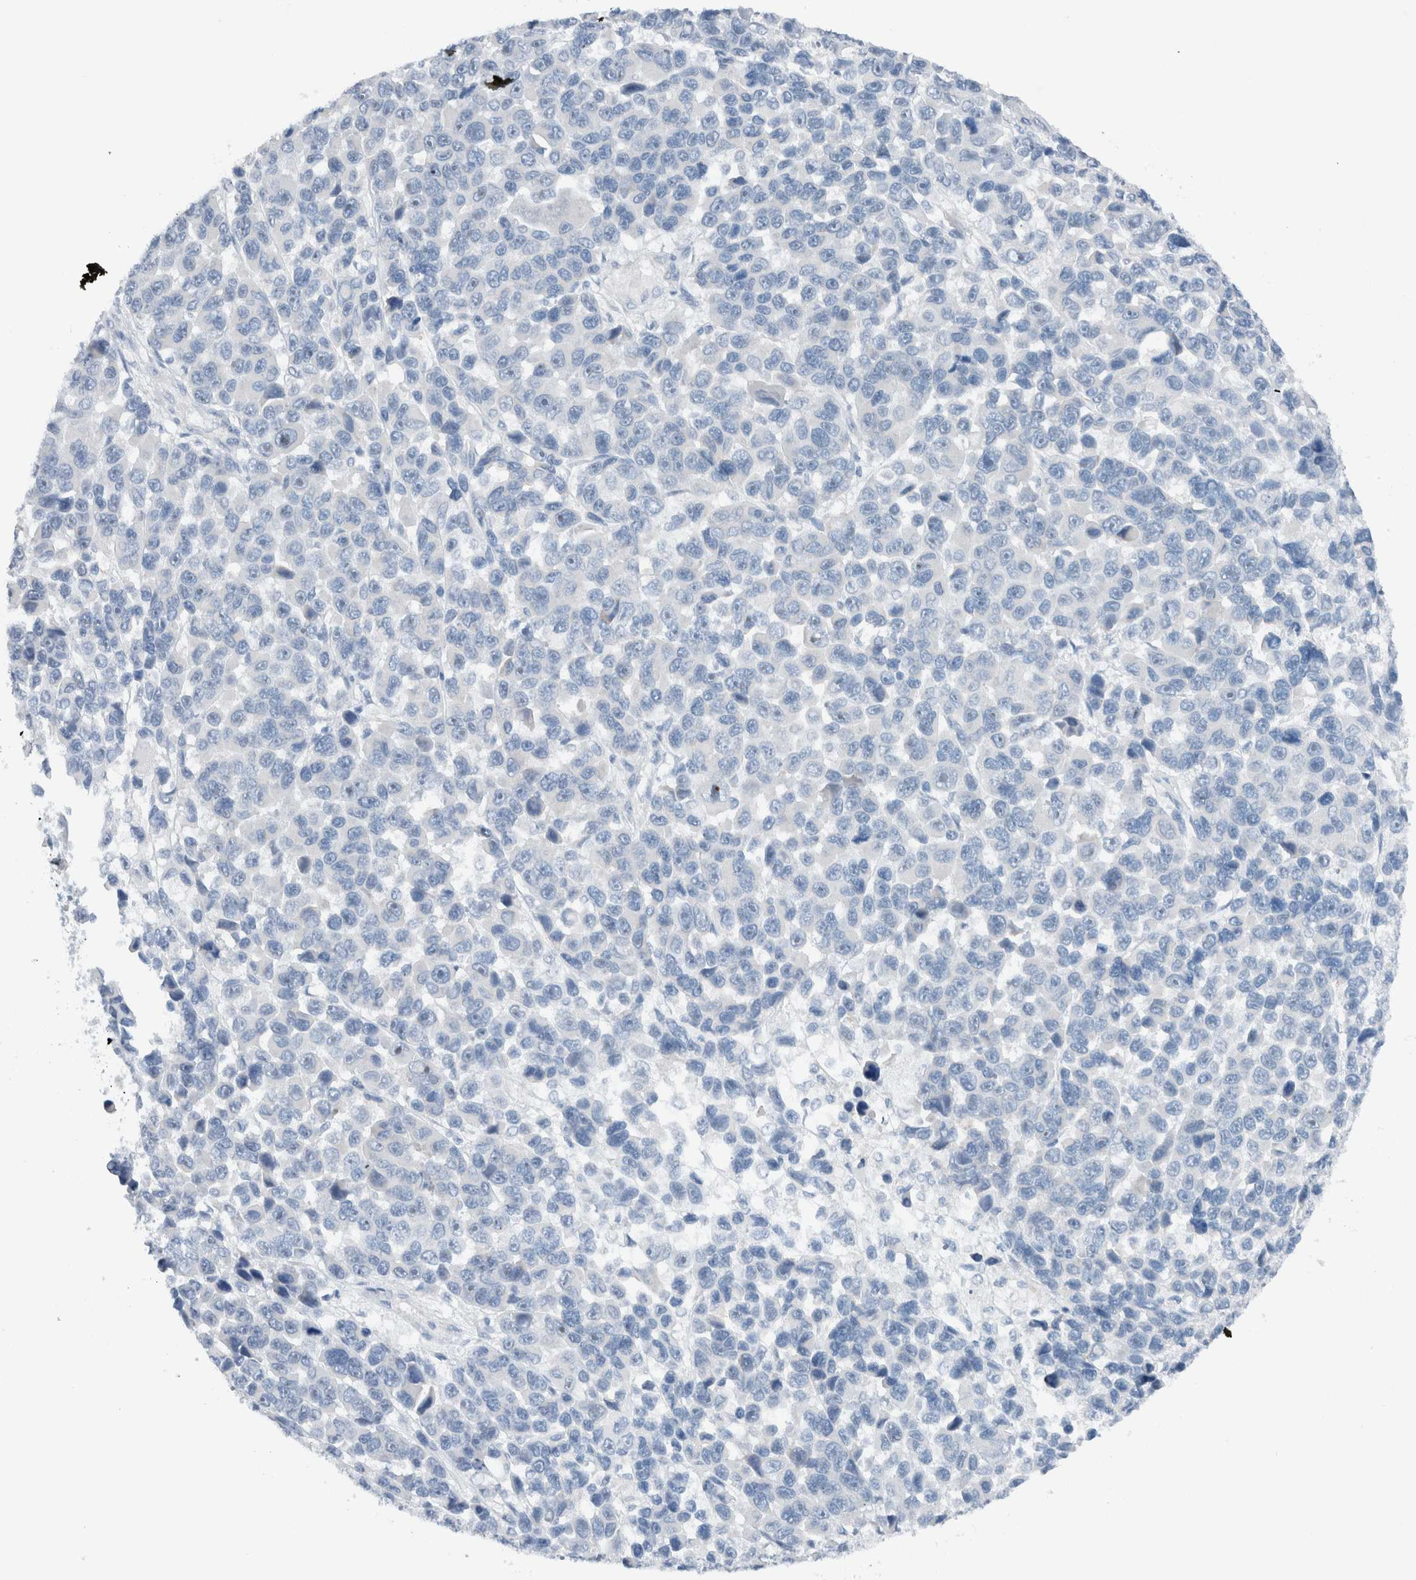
{"staining": {"intensity": "negative", "quantity": "none", "location": "none"}, "tissue": "melanoma", "cell_type": "Tumor cells", "image_type": "cancer", "snomed": [{"axis": "morphology", "description": "Malignant melanoma, NOS"}, {"axis": "topography", "description": "Skin"}], "caption": "Immunohistochemistry (IHC) histopathology image of neoplastic tissue: human melanoma stained with DAB (3,3'-diaminobenzidine) reveals no significant protein staining in tumor cells.", "gene": "DUOX1", "patient": {"sex": "male", "age": 53}}